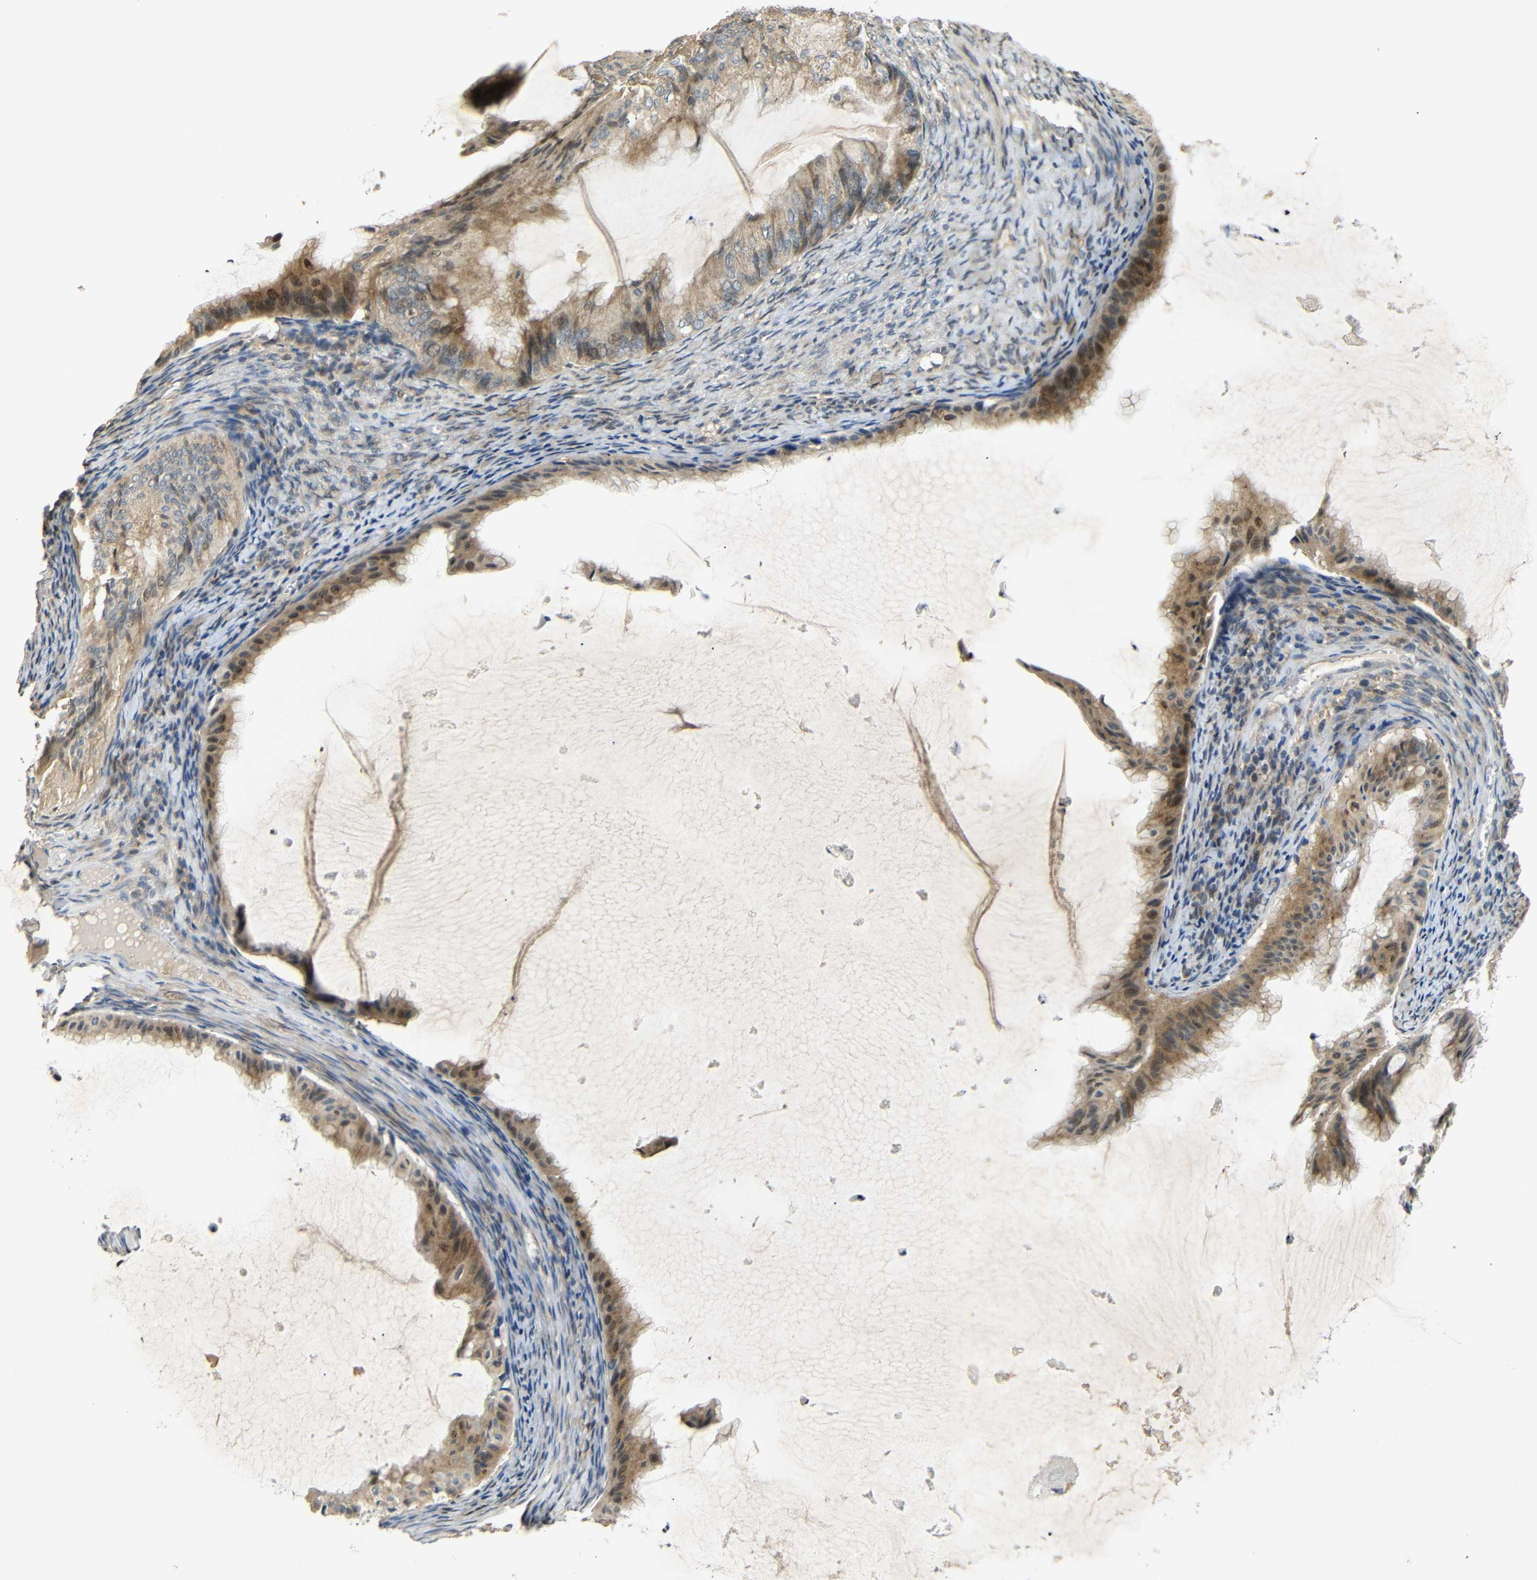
{"staining": {"intensity": "moderate", "quantity": ">75%", "location": "cytoplasmic/membranous,nuclear"}, "tissue": "ovarian cancer", "cell_type": "Tumor cells", "image_type": "cancer", "snomed": [{"axis": "morphology", "description": "Cystadenocarcinoma, mucinous, NOS"}, {"axis": "topography", "description": "Ovary"}], "caption": "Mucinous cystadenocarcinoma (ovarian) stained with DAB immunohistochemistry exhibits medium levels of moderate cytoplasmic/membranous and nuclear staining in approximately >75% of tumor cells. Nuclei are stained in blue.", "gene": "KAZALD1", "patient": {"sex": "female", "age": 61}}